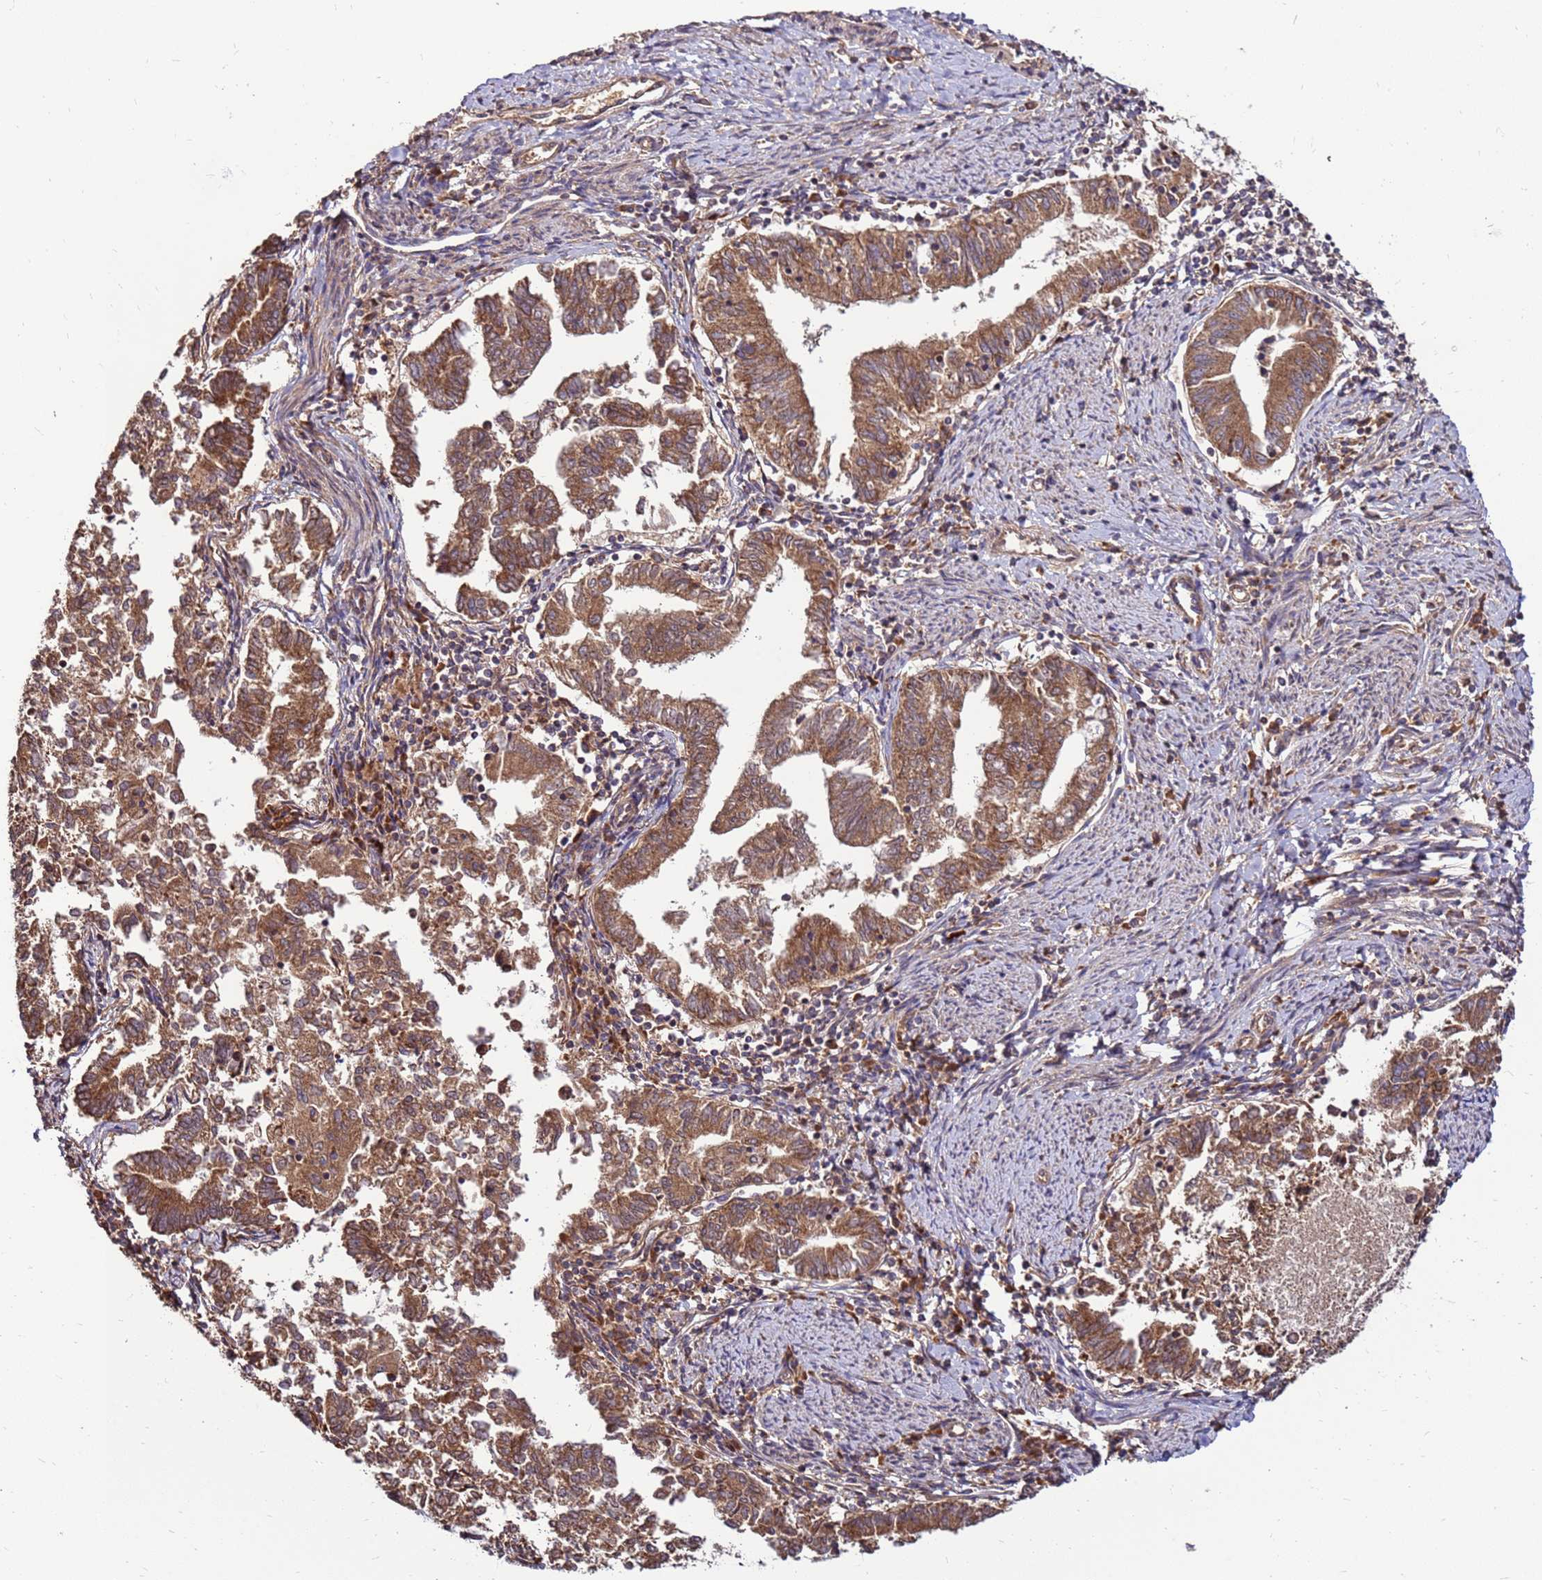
{"staining": {"intensity": "moderate", "quantity": ">75%", "location": "cytoplasmic/membranous"}, "tissue": "endometrial cancer", "cell_type": "Tumor cells", "image_type": "cancer", "snomed": [{"axis": "morphology", "description": "Adenocarcinoma, NOS"}, {"axis": "topography", "description": "Endometrium"}], "caption": "A high-resolution micrograph shows immunohistochemistry (IHC) staining of endometrial cancer (adenocarcinoma), which demonstrates moderate cytoplasmic/membranous staining in about >75% of tumor cells. Using DAB (3,3'-diaminobenzidine) (brown) and hematoxylin (blue) stains, captured at high magnification using brightfield microscopy.", "gene": "SLC44A5", "patient": {"sex": "female", "age": 79}}